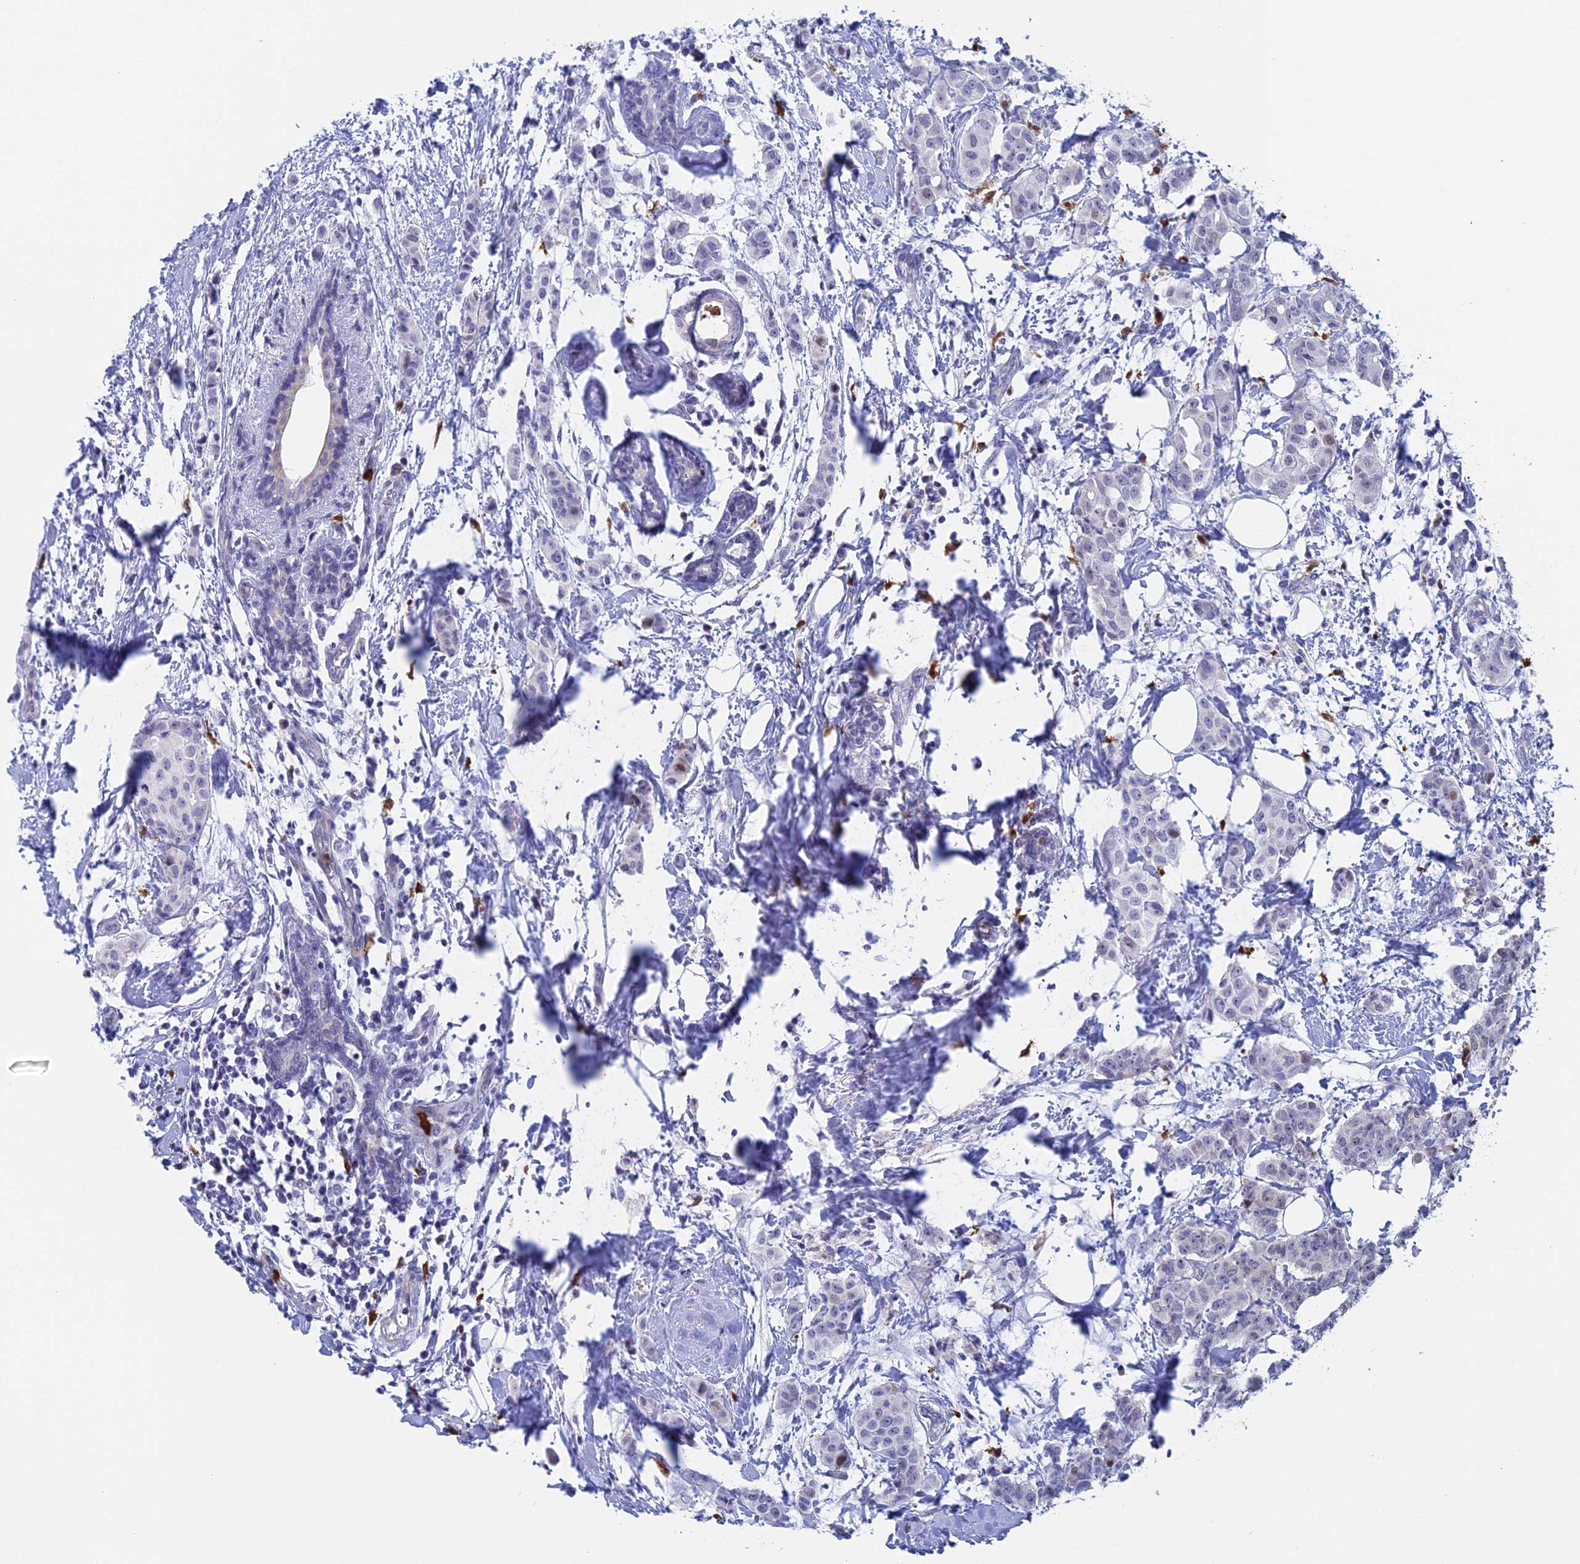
{"staining": {"intensity": "weak", "quantity": "<25%", "location": "nuclear"}, "tissue": "breast cancer", "cell_type": "Tumor cells", "image_type": "cancer", "snomed": [{"axis": "morphology", "description": "Duct carcinoma"}, {"axis": "topography", "description": "Breast"}], "caption": "Immunohistochemistry (IHC) of human breast cancer displays no staining in tumor cells. (Brightfield microscopy of DAB immunohistochemistry (IHC) at high magnification).", "gene": "SLC26A1", "patient": {"sex": "female", "age": 40}}